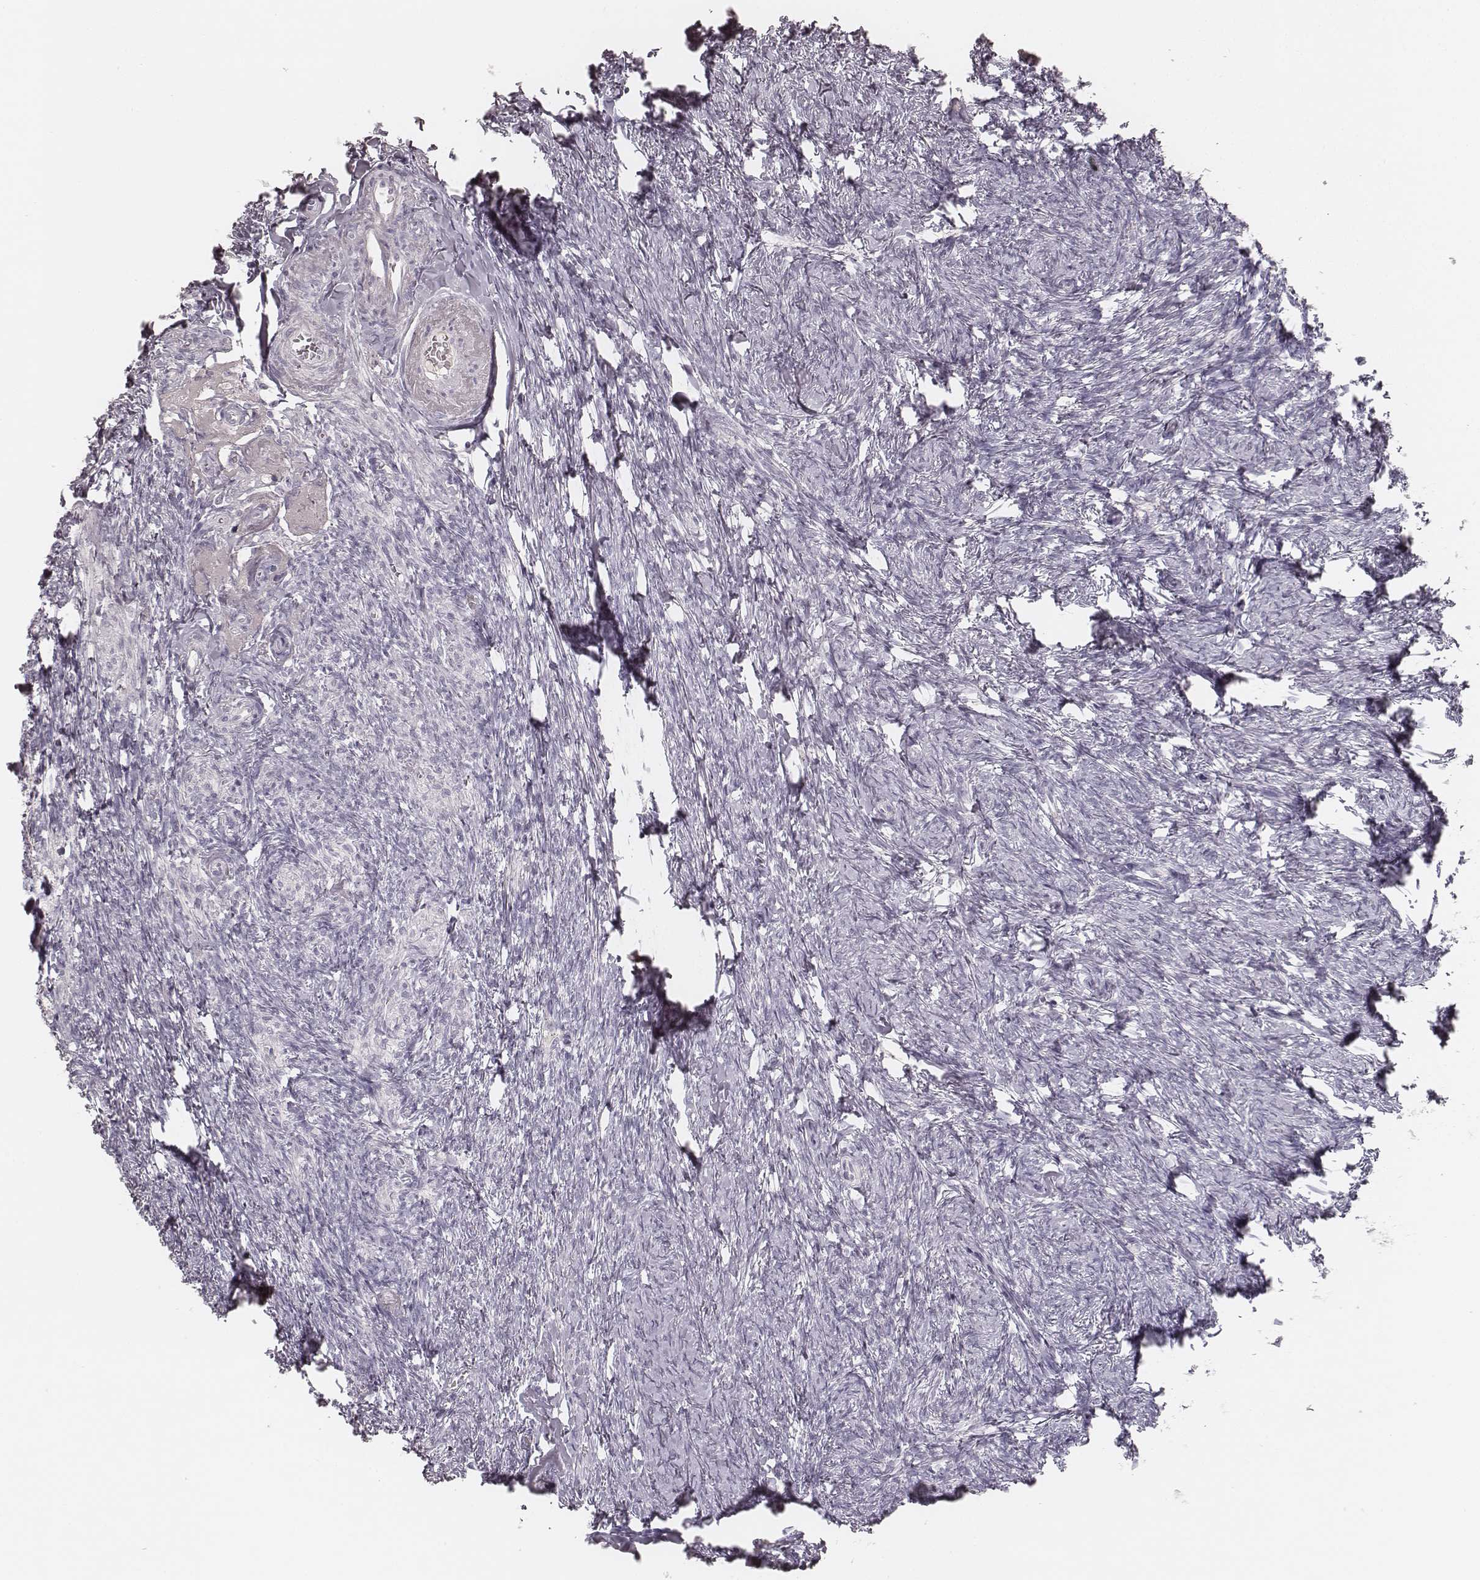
{"staining": {"intensity": "negative", "quantity": "none", "location": "none"}, "tissue": "ovary", "cell_type": "Follicle cells", "image_type": "normal", "snomed": [{"axis": "morphology", "description": "Normal tissue, NOS"}, {"axis": "topography", "description": "Ovary"}], "caption": "Protein analysis of unremarkable ovary demonstrates no significant expression in follicle cells. Brightfield microscopy of immunohistochemistry (IHC) stained with DAB (3,3'-diaminobenzidine) (brown) and hematoxylin (blue), captured at high magnification.", "gene": "KRT31", "patient": {"sex": "female", "age": 72}}